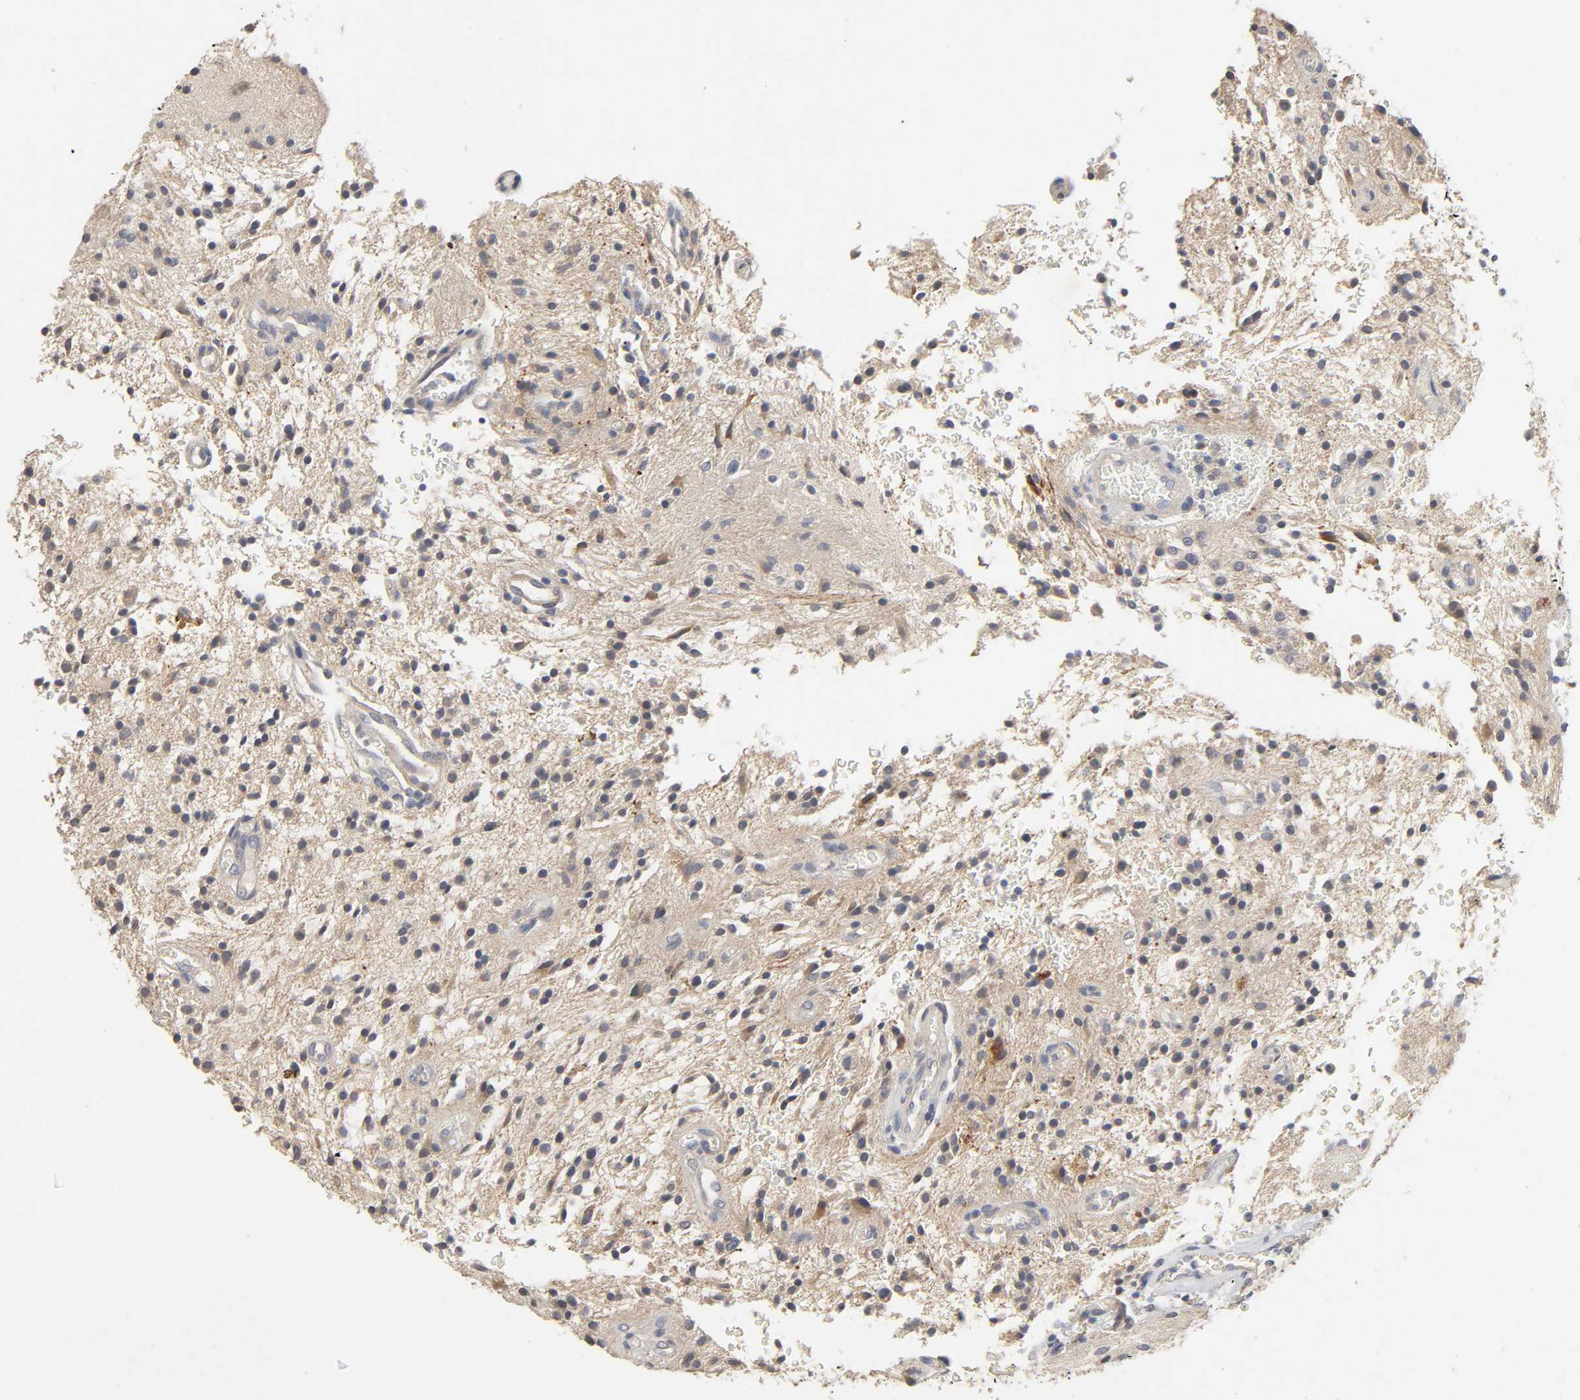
{"staining": {"intensity": "negative", "quantity": "none", "location": "none"}, "tissue": "glioma", "cell_type": "Tumor cells", "image_type": "cancer", "snomed": [{"axis": "morphology", "description": "Glioma, malignant, NOS"}, {"axis": "topography", "description": "Cerebellum"}], "caption": "Tumor cells are negative for protein expression in human glioma.", "gene": "SLC10A2", "patient": {"sex": "female", "age": 10}}